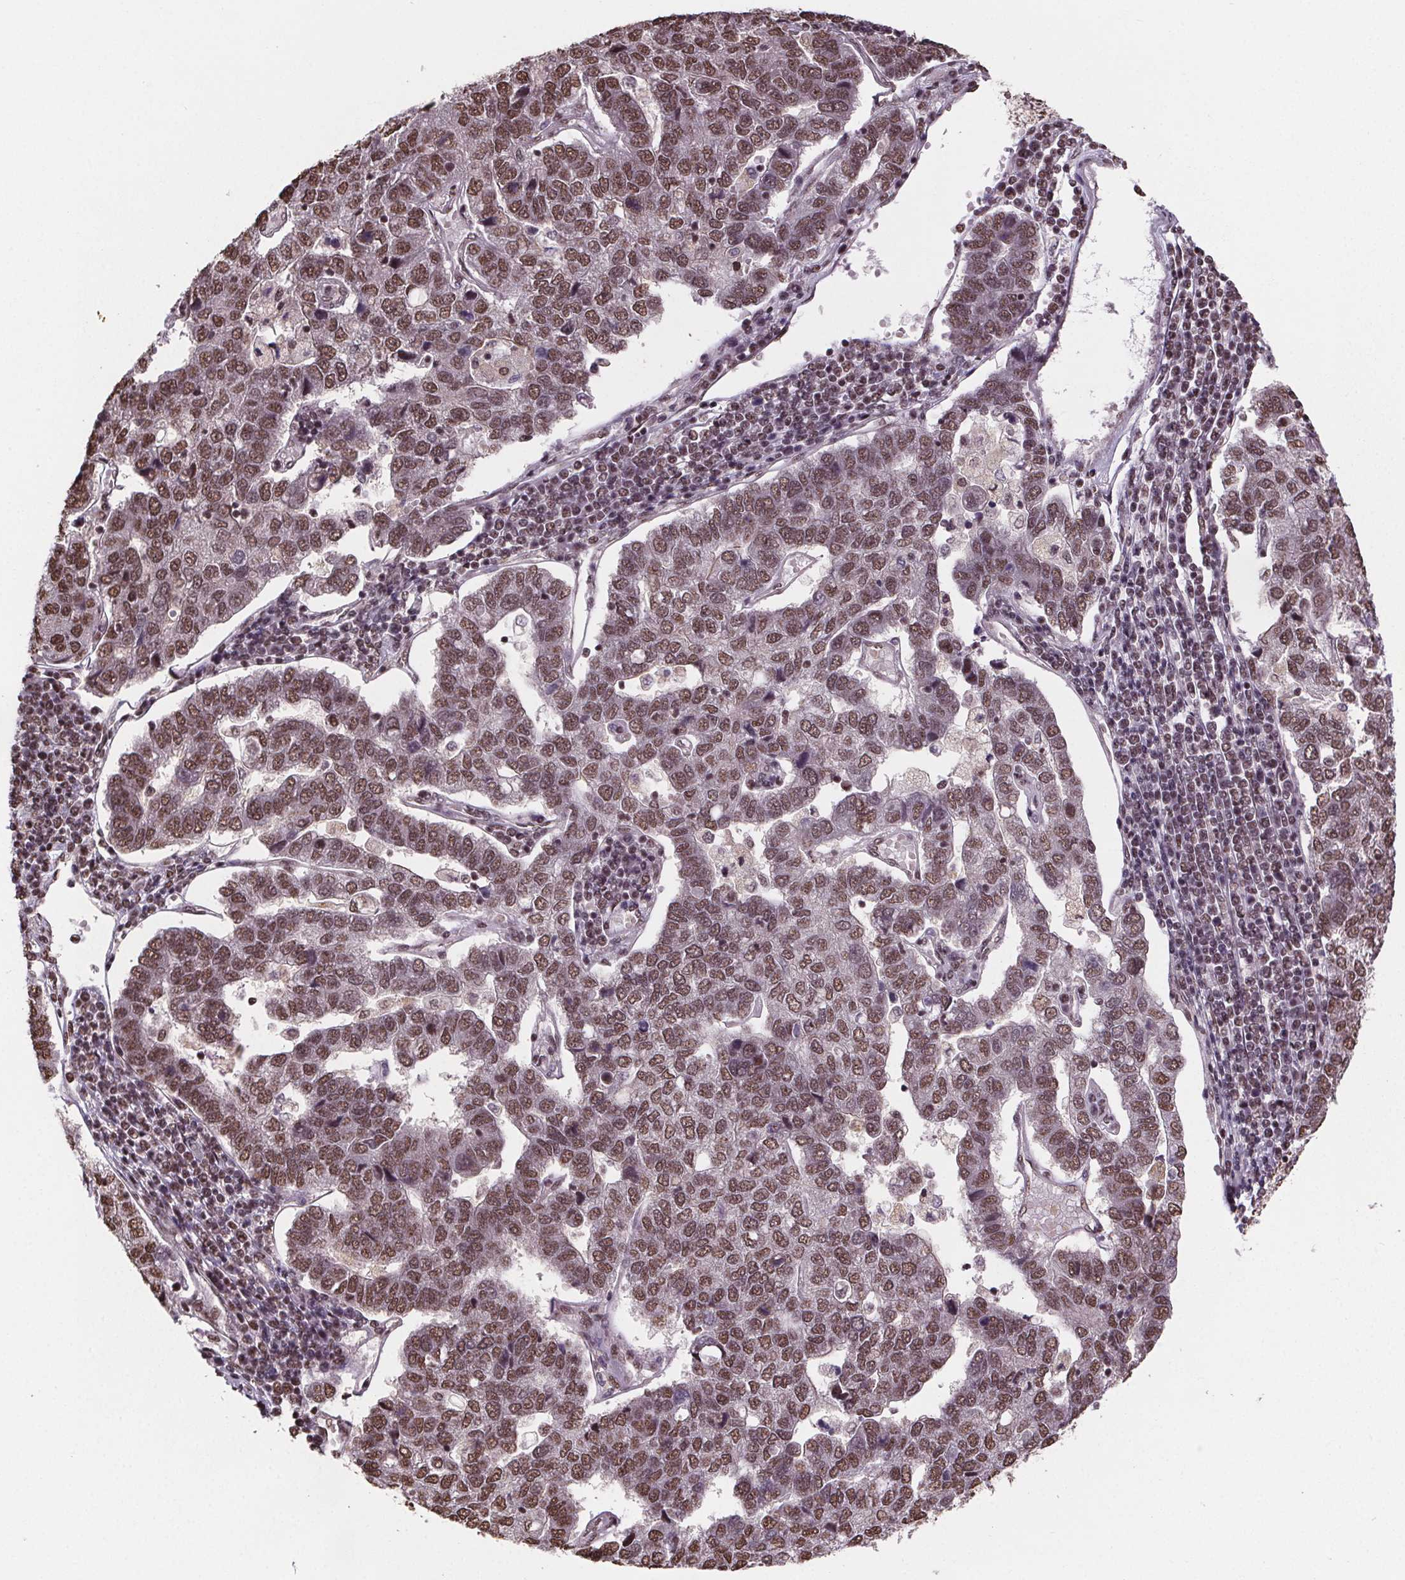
{"staining": {"intensity": "moderate", "quantity": ">75%", "location": "nuclear"}, "tissue": "pancreatic cancer", "cell_type": "Tumor cells", "image_type": "cancer", "snomed": [{"axis": "morphology", "description": "Adenocarcinoma, NOS"}, {"axis": "topography", "description": "Pancreas"}], "caption": "Adenocarcinoma (pancreatic) stained with a brown dye displays moderate nuclear positive positivity in about >75% of tumor cells.", "gene": "JARID2", "patient": {"sex": "female", "age": 61}}